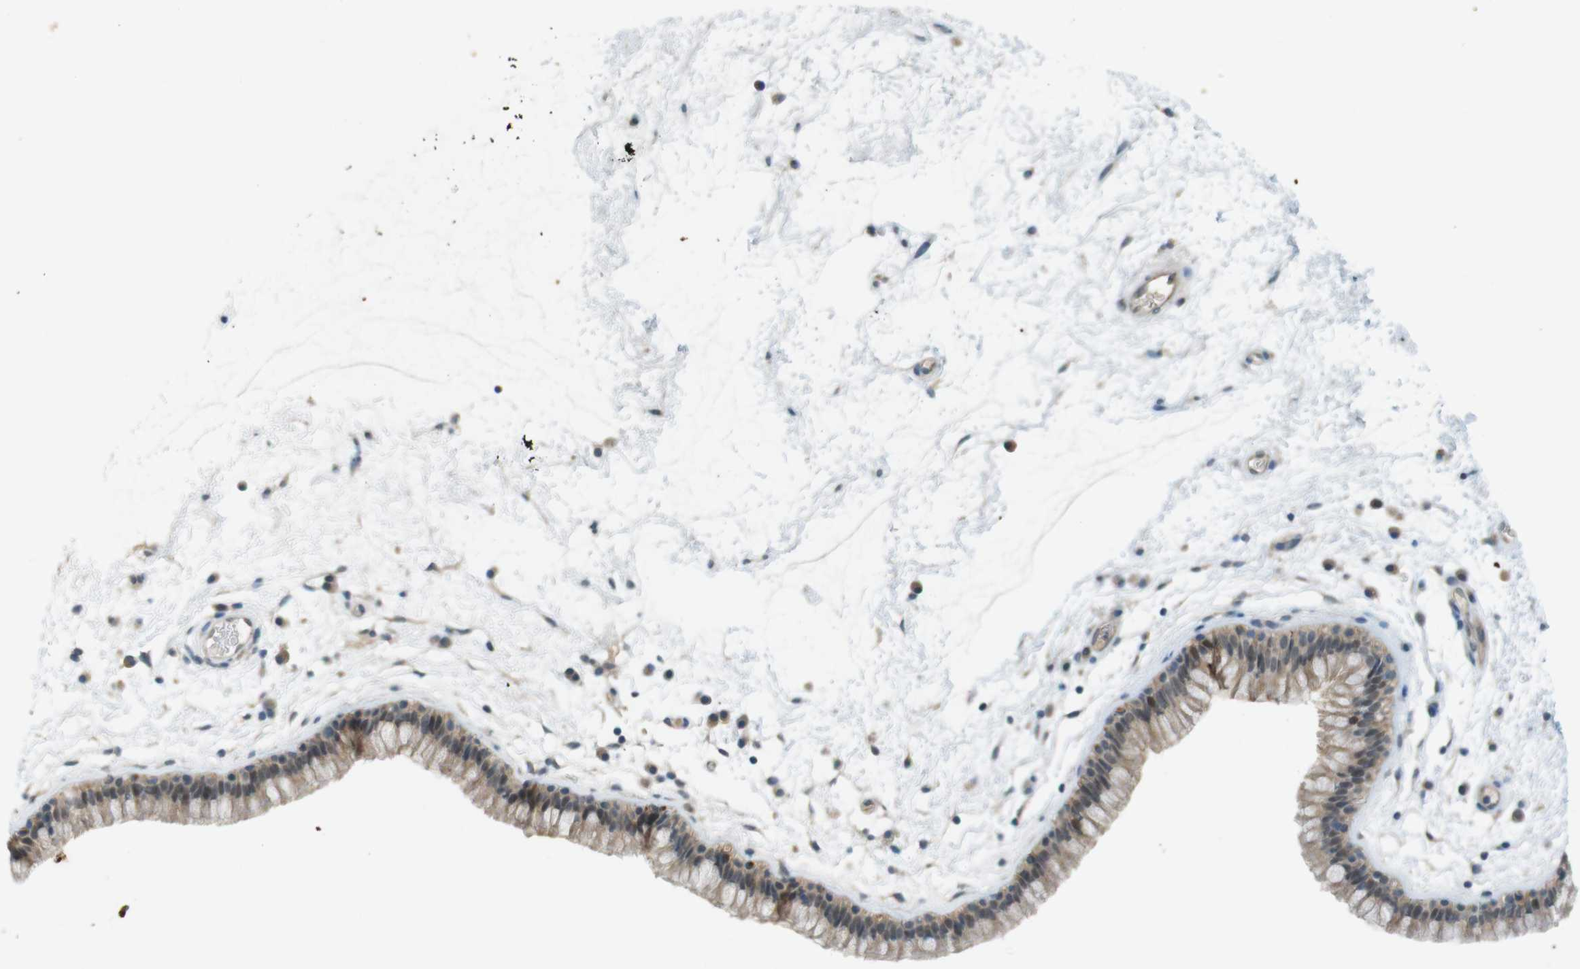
{"staining": {"intensity": "weak", "quantity": "25%-75%", "location": "cytoplasmic/membranous"}, "tissue": "nasopharynx", "cell_type": "Respiratory epithelial cells", "image_type": "normal", "snomed": [{"axis": "morphology", "description": "Normal tissue, NOS"}, {"axis": "morphology", "description": "Inflammation, NOS"}, {"axis": "topography", "description": "Nasopharynx"}], "caption": "A micrograph showing weak cytoplasmic/membranous positivity in about 25%-75% of respiratory epithelial cells in normal nasopharynx, as visualized by brown immunohistochemical staining.", "gene": "ZDHHC20", "patient": {"sex": "male", "age": 48}}